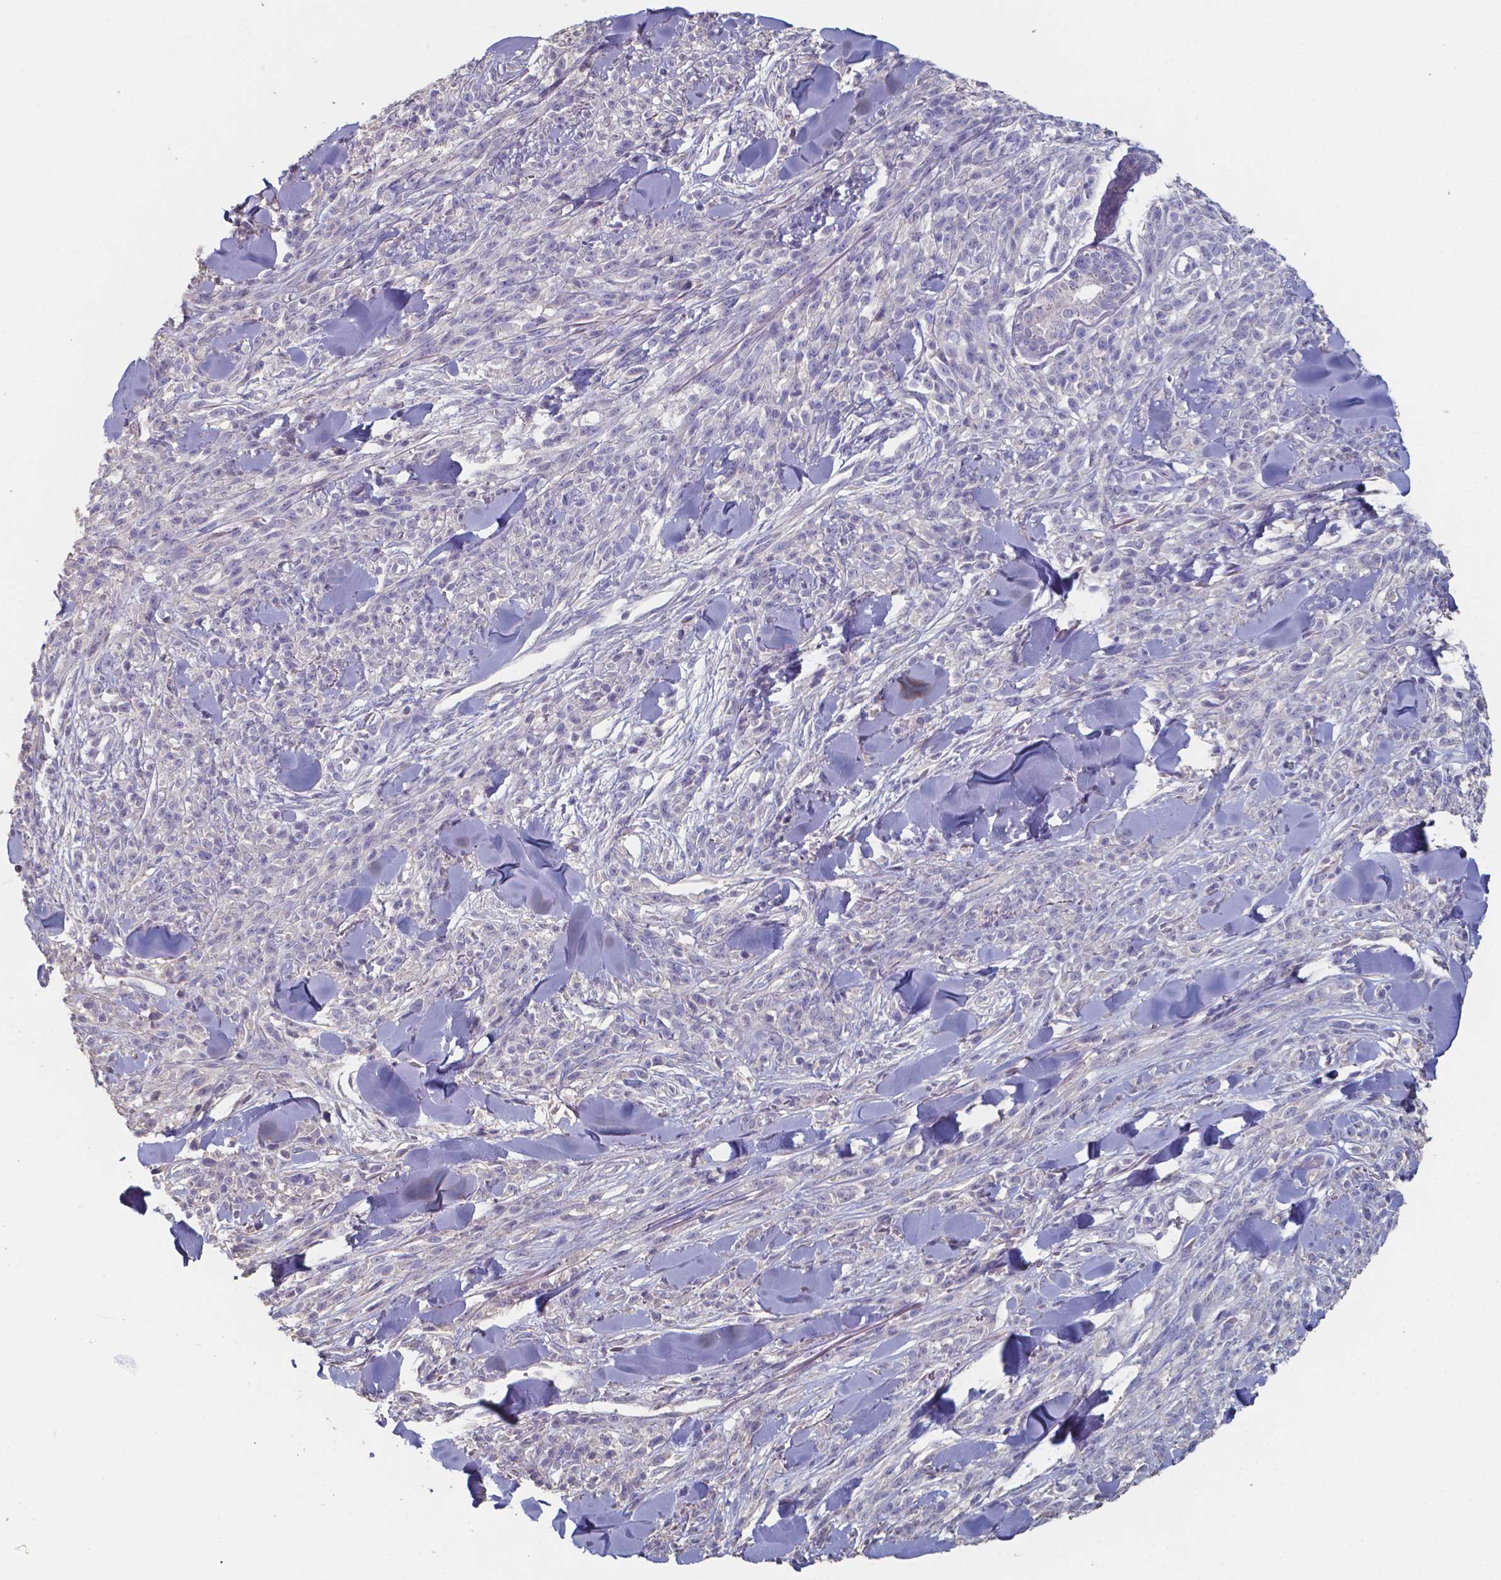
{"staining": {"intensity": "negative", "quantity": "none", "location": "none"}, "tissue": "melanoma", "cell_type": "Tumor cells", "image_type": "cancer", "snomed": [{"axis": "morphology", "description": "Malignant melanoma, NOS"}, {"axis": "topography", "description": "Skin"}, {"axis": "topography", "description": "Skin of trunk"}], "caption": "Photomicrograph shows no significant protein positivity in tumor cells of malignant melanoma.", "gene": "FOXJ1", "patient": {"sex": "male", "age": 74}}